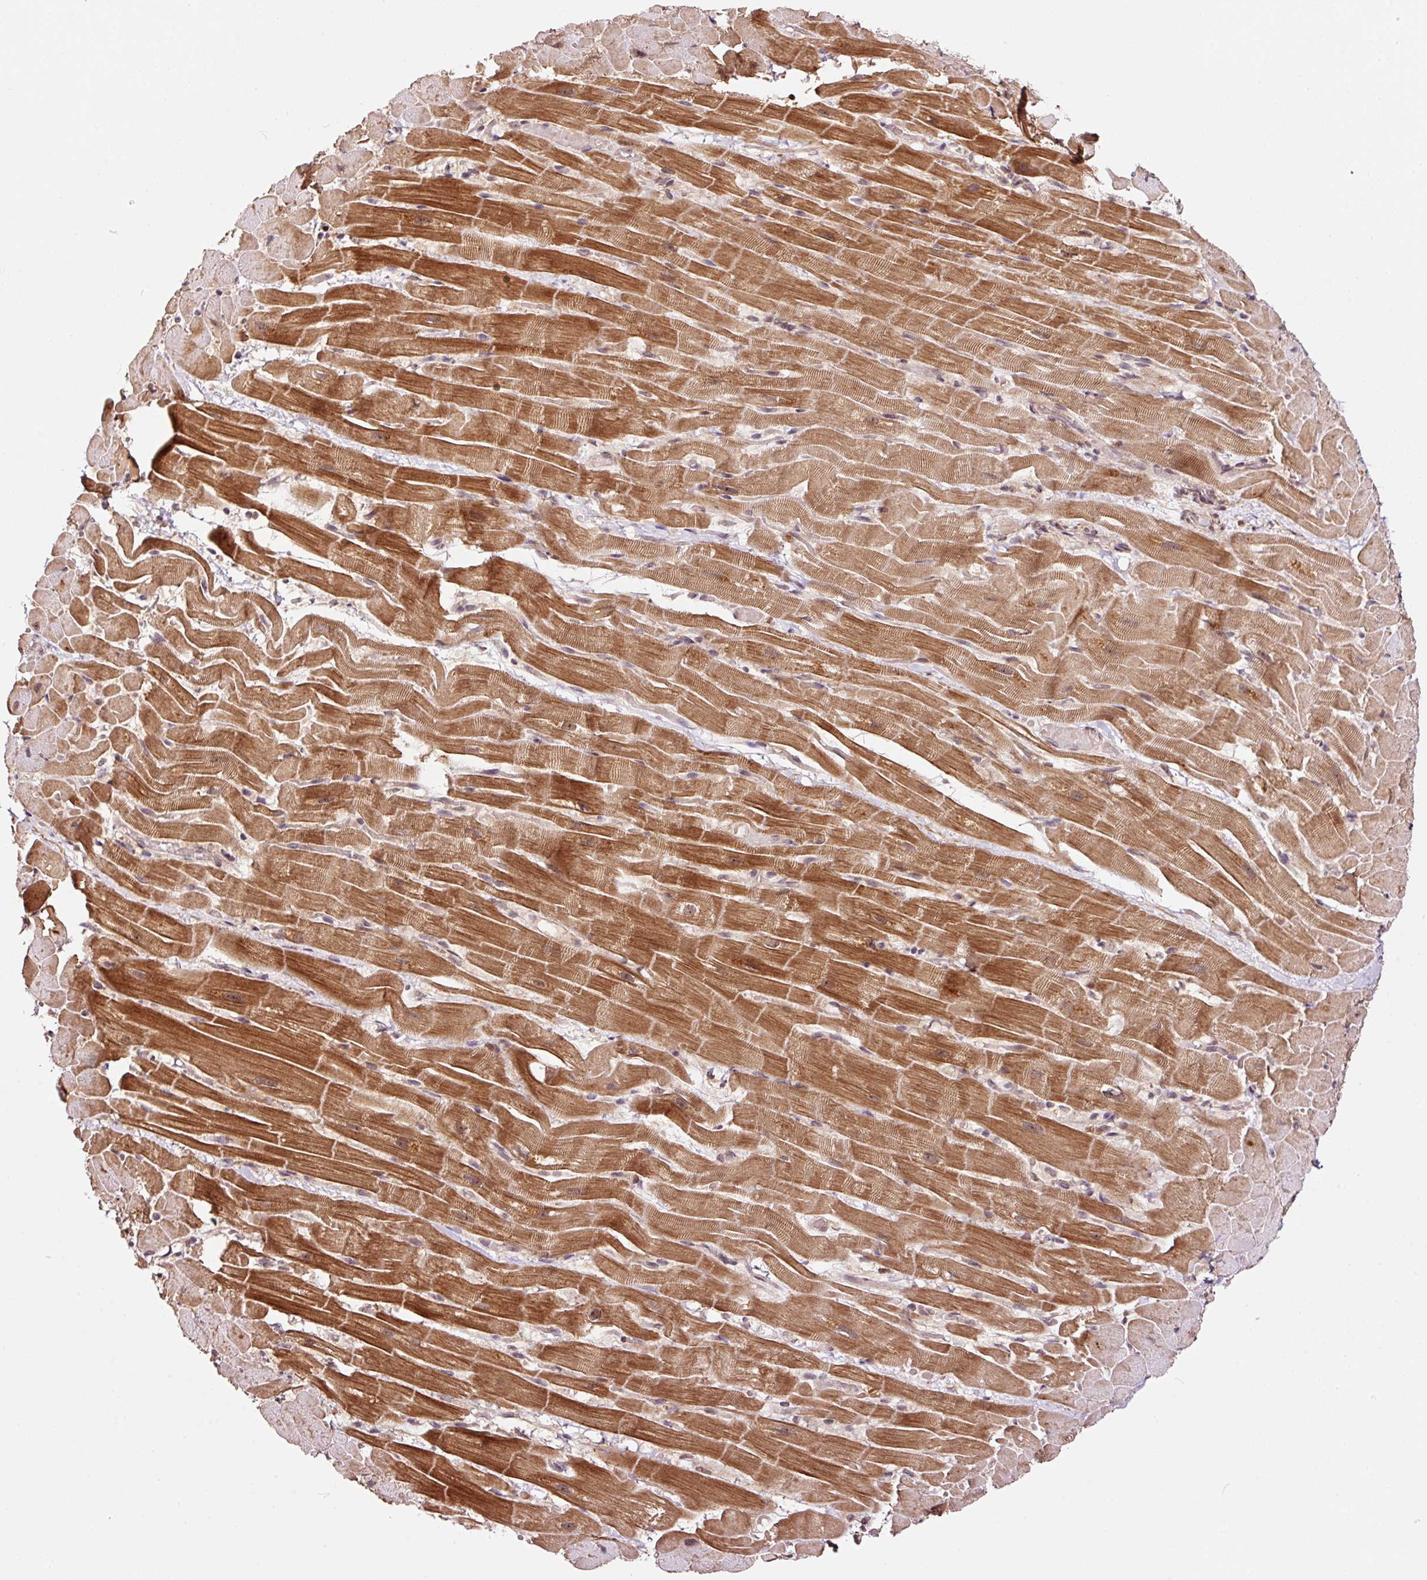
{"staining": {"intensity": "strong", "quantity": ">75%", "location": "cytoplasmic/membranous,nuclear"}, "tissue": "heart muscle", "cell_type": "Cardiomyocytes", "image_type": "normal", "snomed": [{"axis": "morphology", "description": "Normal tissue, NOS"}, {"axis": "topography", "description": "Heart"}], "caption": "There is high levels of strong cytoplasmic/membranous,nuclear expression in cardiomyocytes of normal heart muscle, as demonstrated by immunohistochemical staining (brown color).", "gene": "RFC4", "patient": {"sex": "male", "age": 37}}